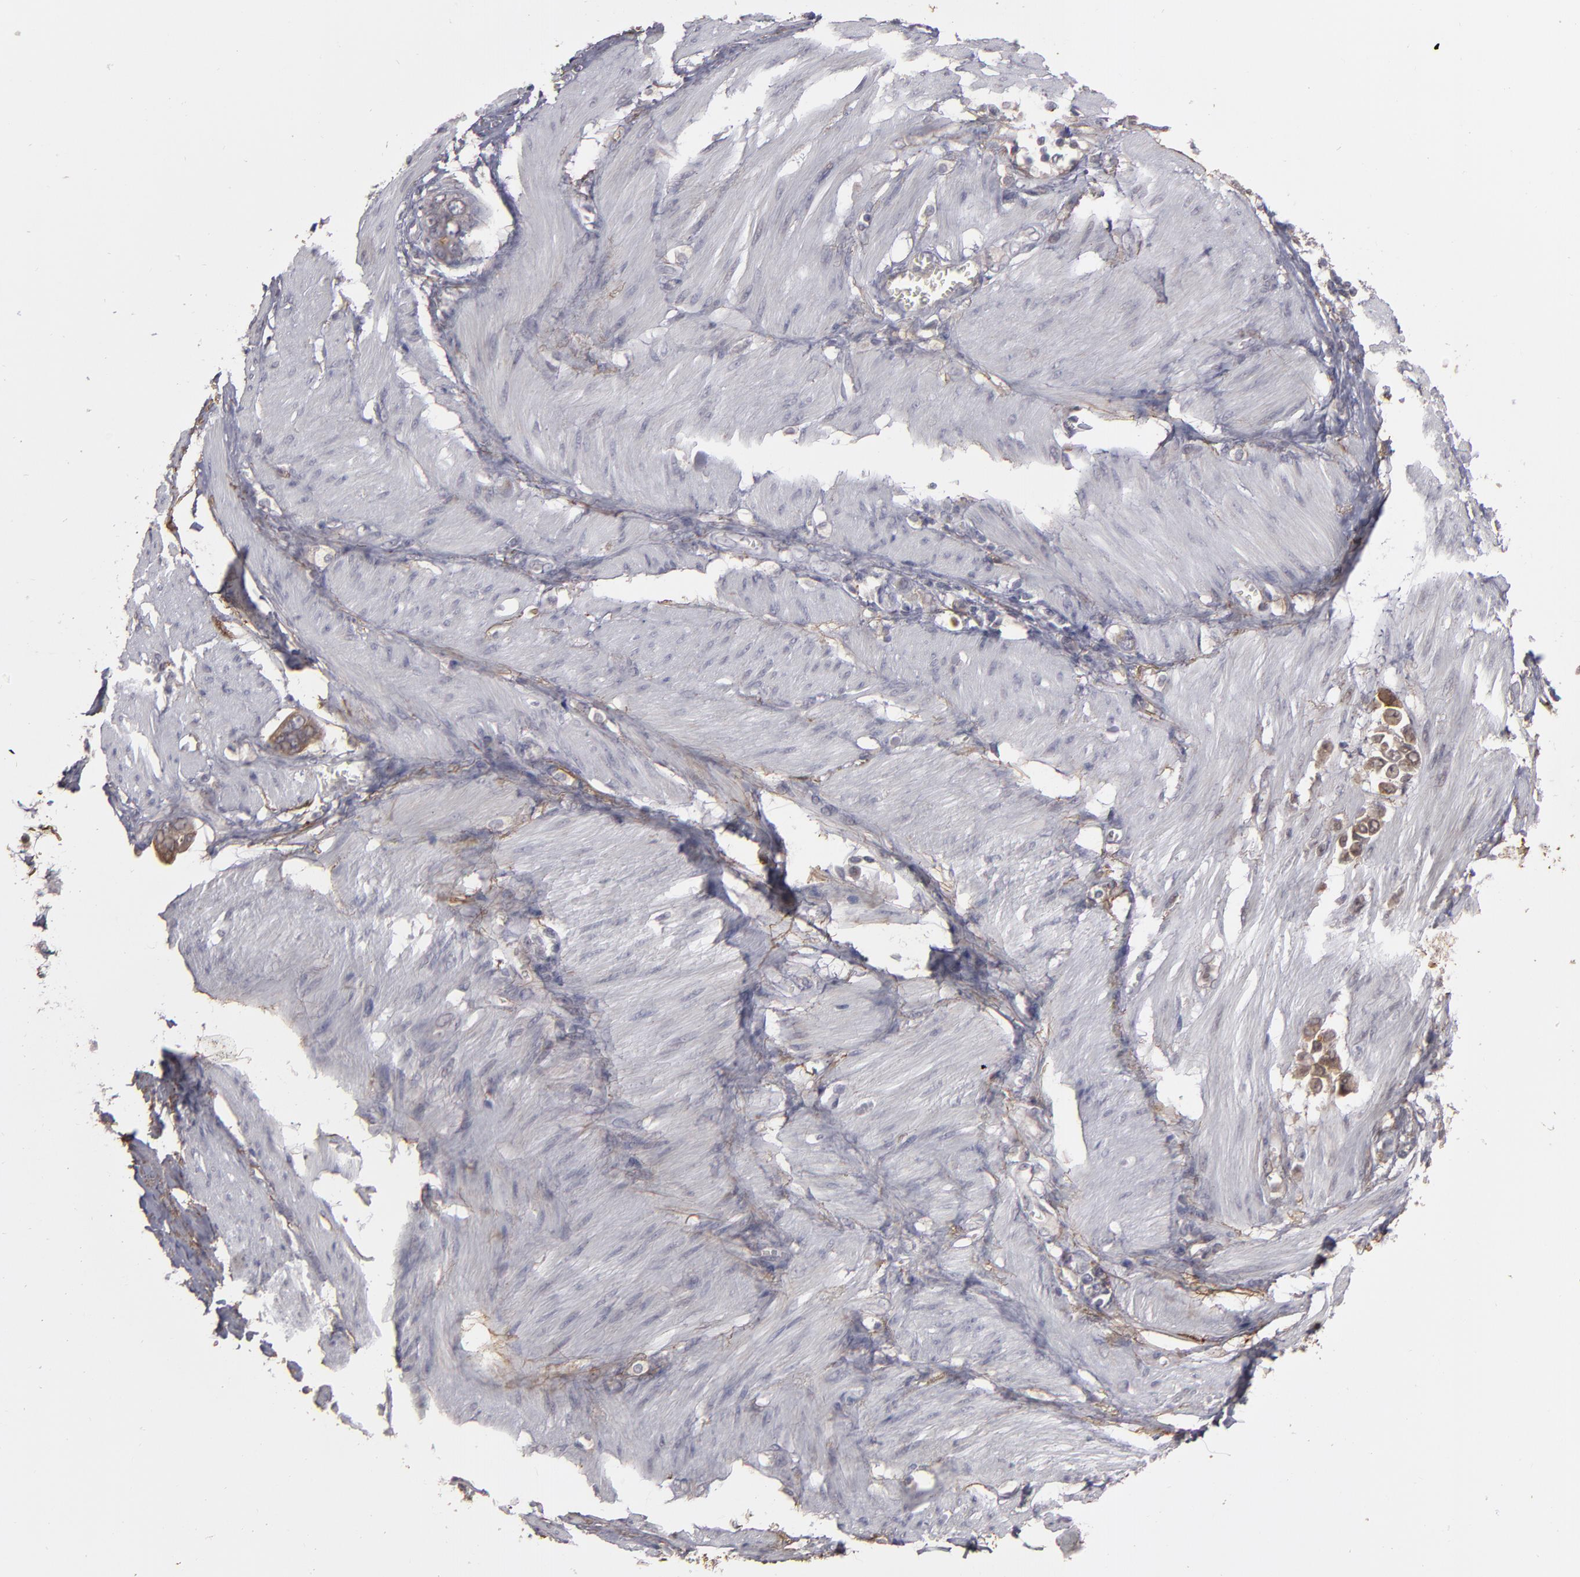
{"staining": {"intensity": "strong", "quantity": ">75%", "location": "cytoplasmic/membranous"}, "tissue": "stomach cancer", "cell_type": "Tumor cells", "image_type": "cancer", "snomed": [{"axis": "morphology", "description": "Adenocarcinoma, NOS"}, {"axis": "topography", "description": "Stomach"}], "caption": "High-magnification brightfield microscopy of adenocarcinoma (stomach) stained with DAB (3,3'-diaminobenzidine) (brown) and counterstained with hematoxylin (blue). tumor cells exhibit strong cytoplasmic/membranous expression is identified in approximately>75% of cells.", "gene": "CD55", "patient": {"sex": "male", "age": 78}}